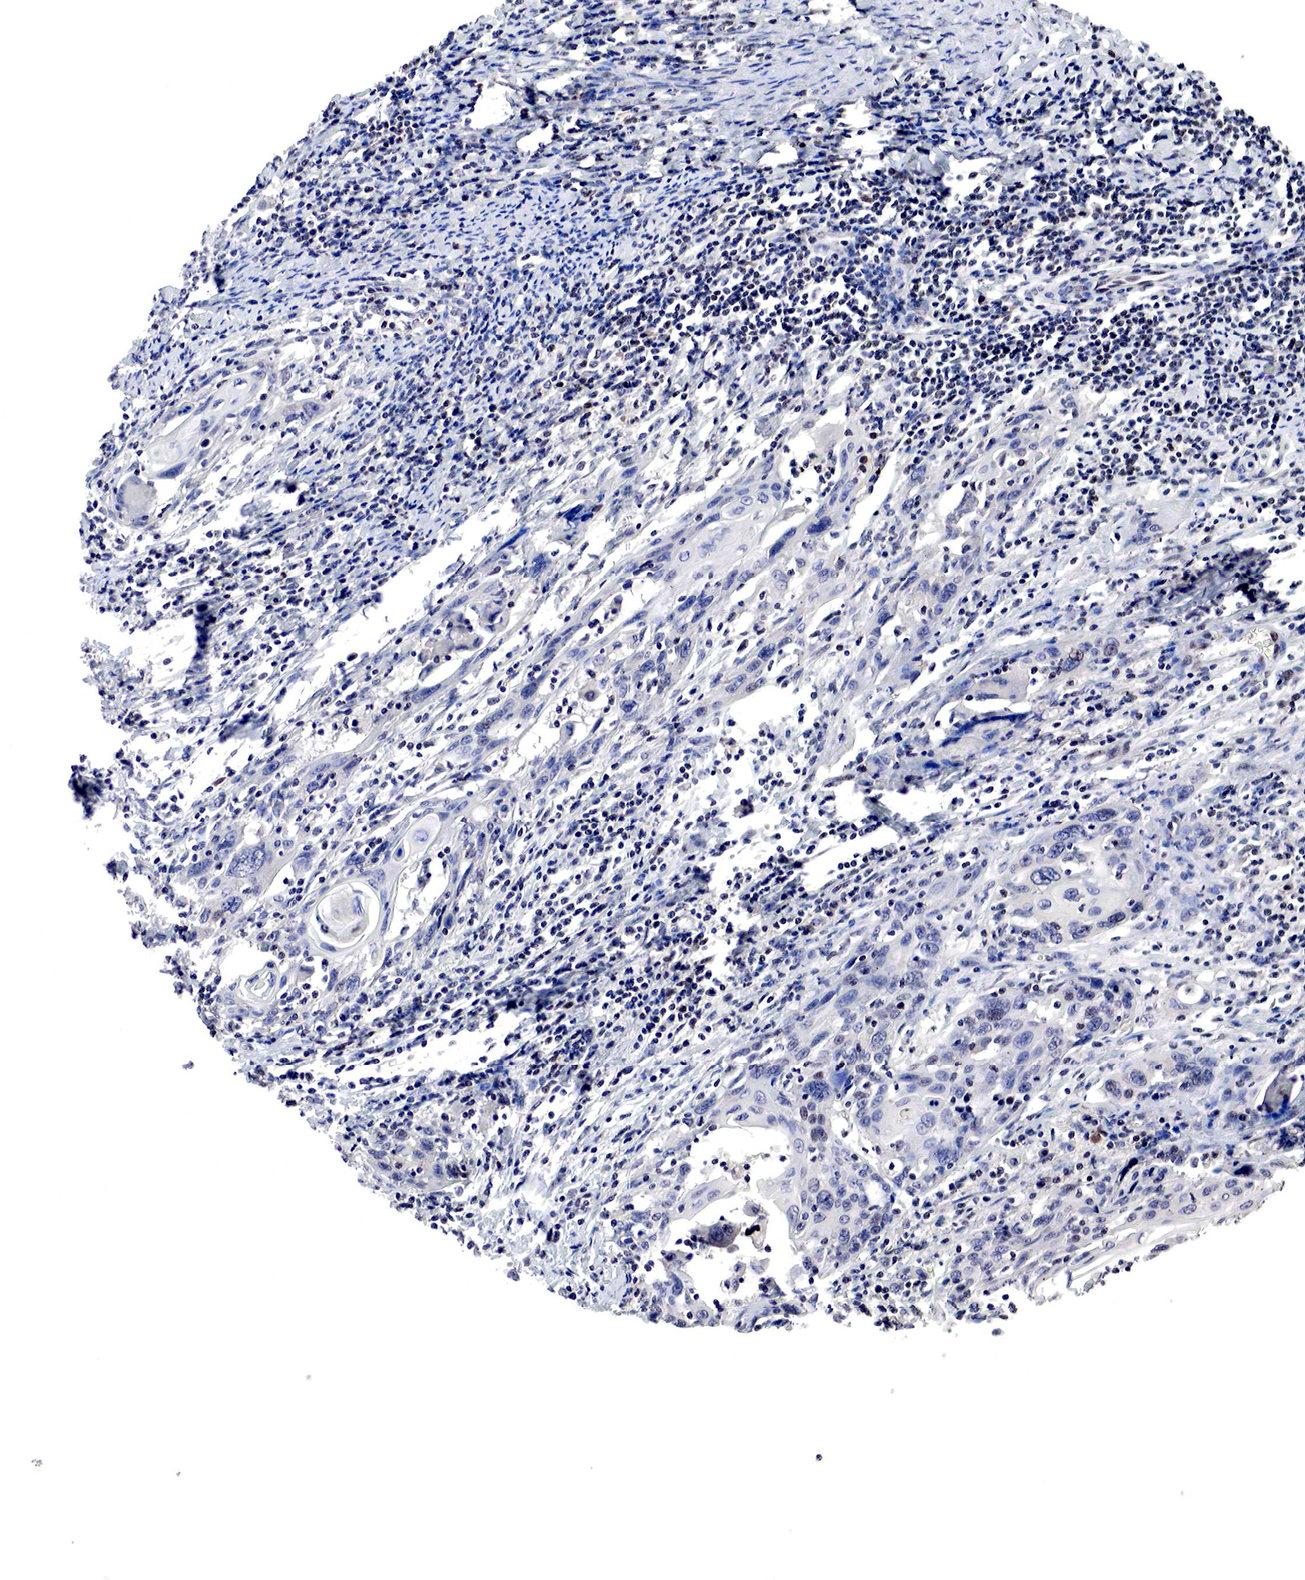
{"staining": {"intensity": "negative", "quantity": "none", "location": "none"}, "tissue": "cervical cancer", "cell_type": "Tumor cells", "image_type": "cancer", "snomed": [{"axis": "morphology", "description": "Squamous cell carcinoma, NOS"}, {"axis": "topography", "description": "Cervix"}], "caption": "IHC micrograph of squamous cell carcinoma (cervical) stained for a protein (brown), which reveals no expression in tumor cells.", "gene": "DACH2", "patient": {"sex": "female", "age": 54}}